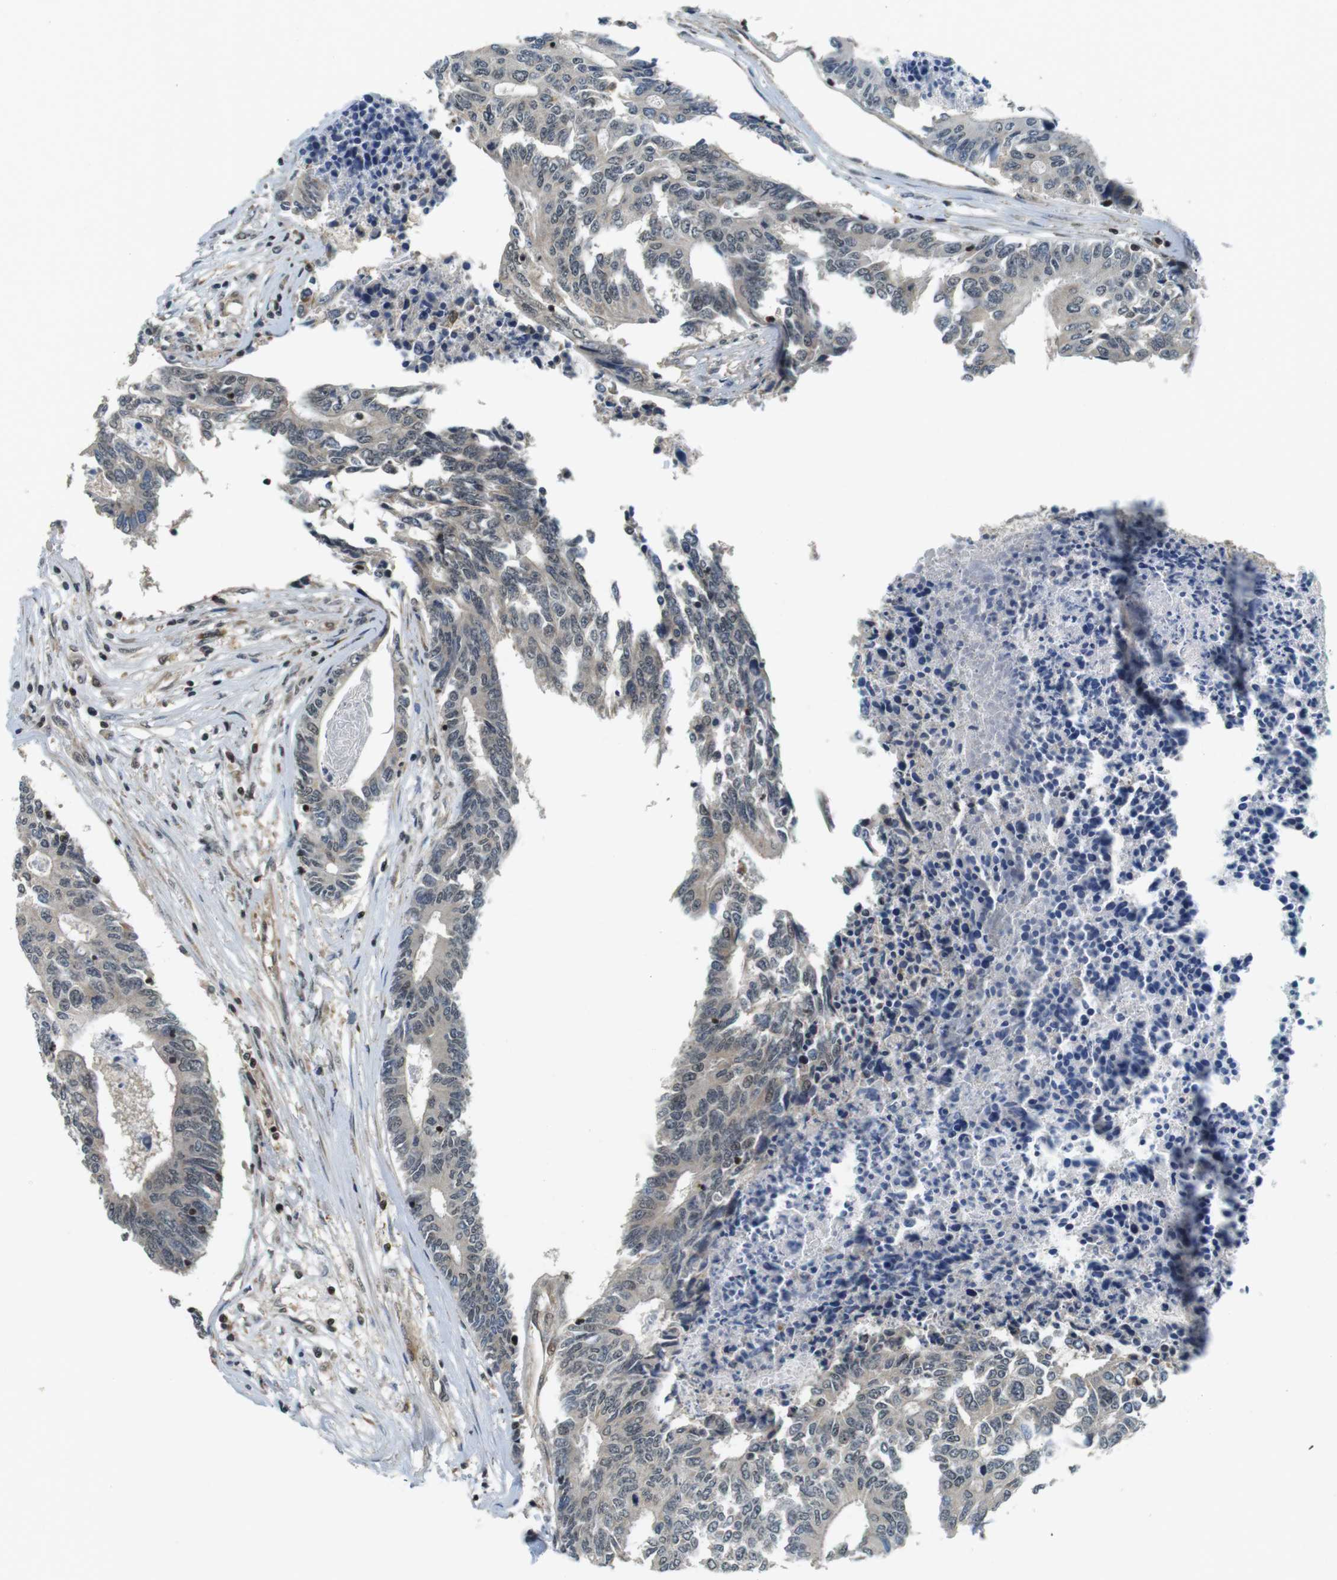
{"staining": {"intensity": "weak", "quantity": "<25%", "location": "nuclear"}, "tissue": "colorectal cancer", "cell_type": "Tumor cells", "image_type": "cancer", "snomed": [{"axis": "morphology", "description": "Adenocarcinoma, NOS"}, {"axis": "topography", "description": "Rectum"}], "caption": "Histopathology image shows no significant protein staining in tumor cells of adenocarcinoma (colorectal).", "gene": "BRD4", "patient": {"sex": "male", "age": 63}}